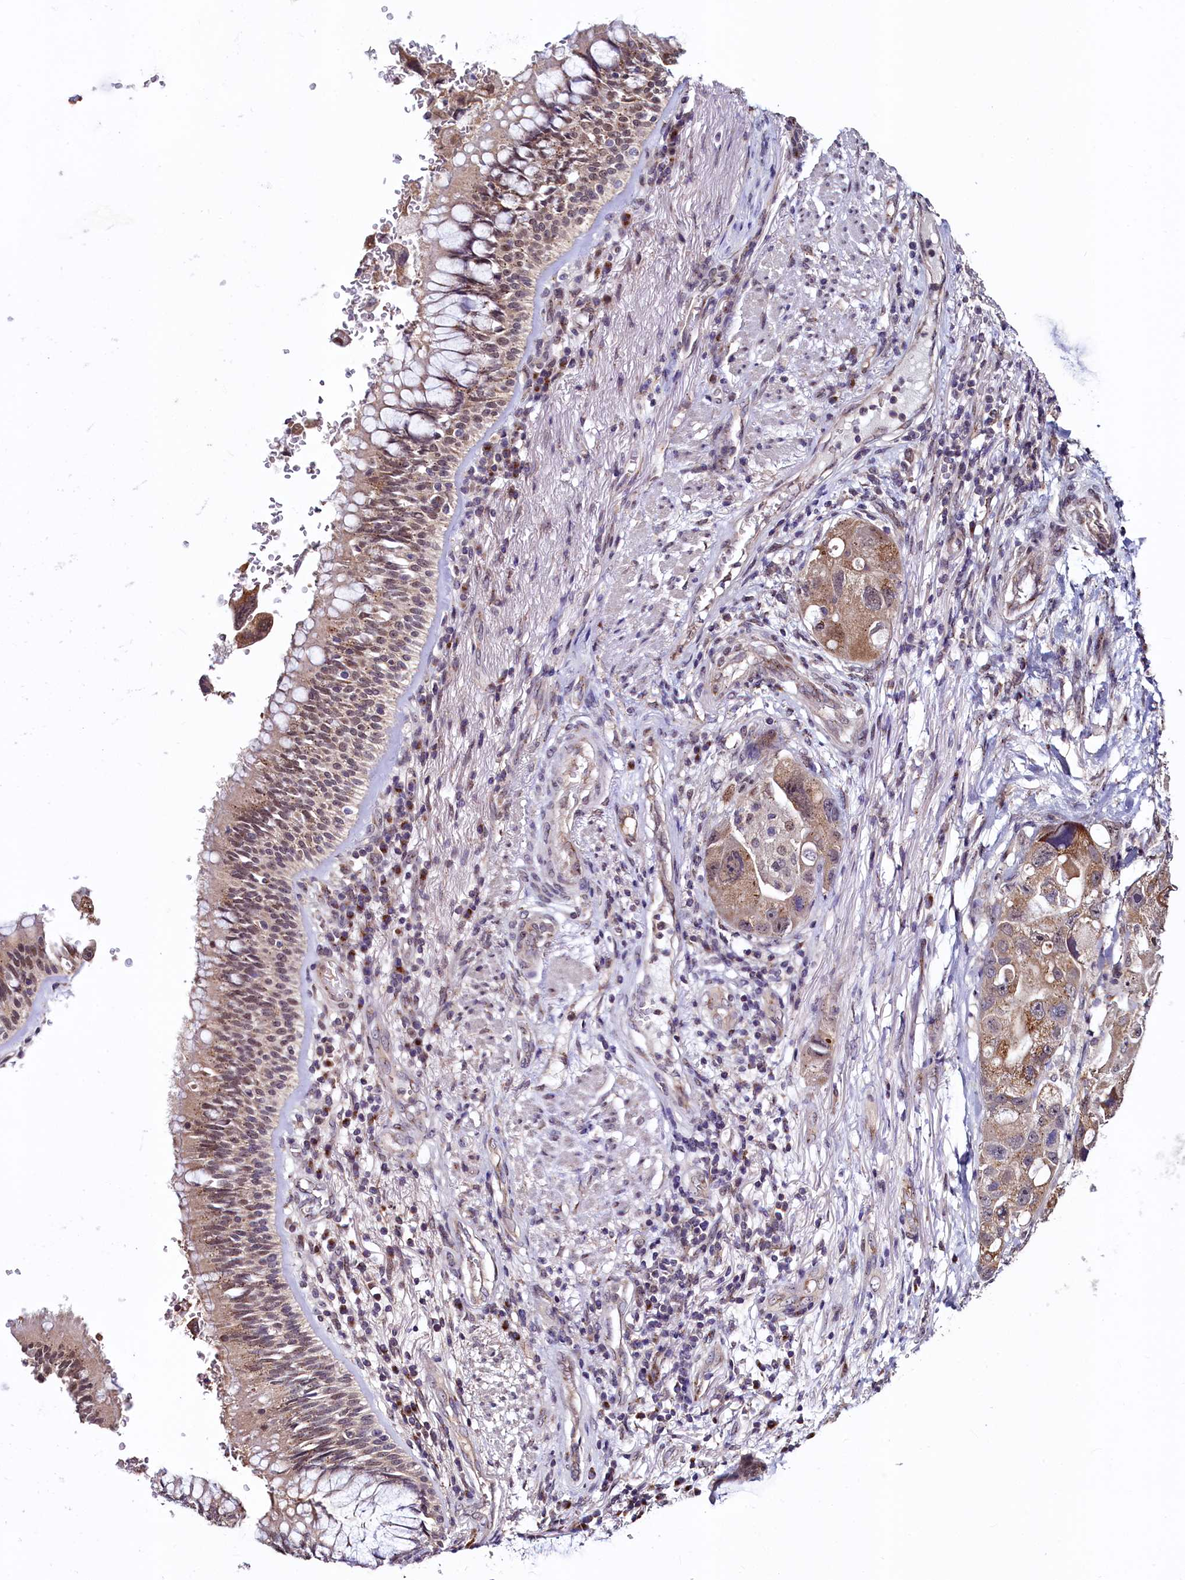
{"staining": {"intensity": "moderate", "quantity": ">75%", "location": "cytoplasmic/membranous"}, "tissue": "lung cancer", "cell_type": "Tumor cells", "image_type": "cancer", "snomed": [{"axis": "morphology", "description": "Adenocarcinoma, NOS"}, {"axis": "topography", "description": "Lung"}], "caption": "Tumor cells reveal moderate cytoplasmic/membranous positivity in approximately >75% of cells in lung cancer. Using DAB (3,3'-diaminobenzidine) (brown) and hematoxylin (blue) stains, captured at high magnification using brightfield microscopy.", "gene": "SEC24C", "patient": {"sex": "female", "age": 54}}